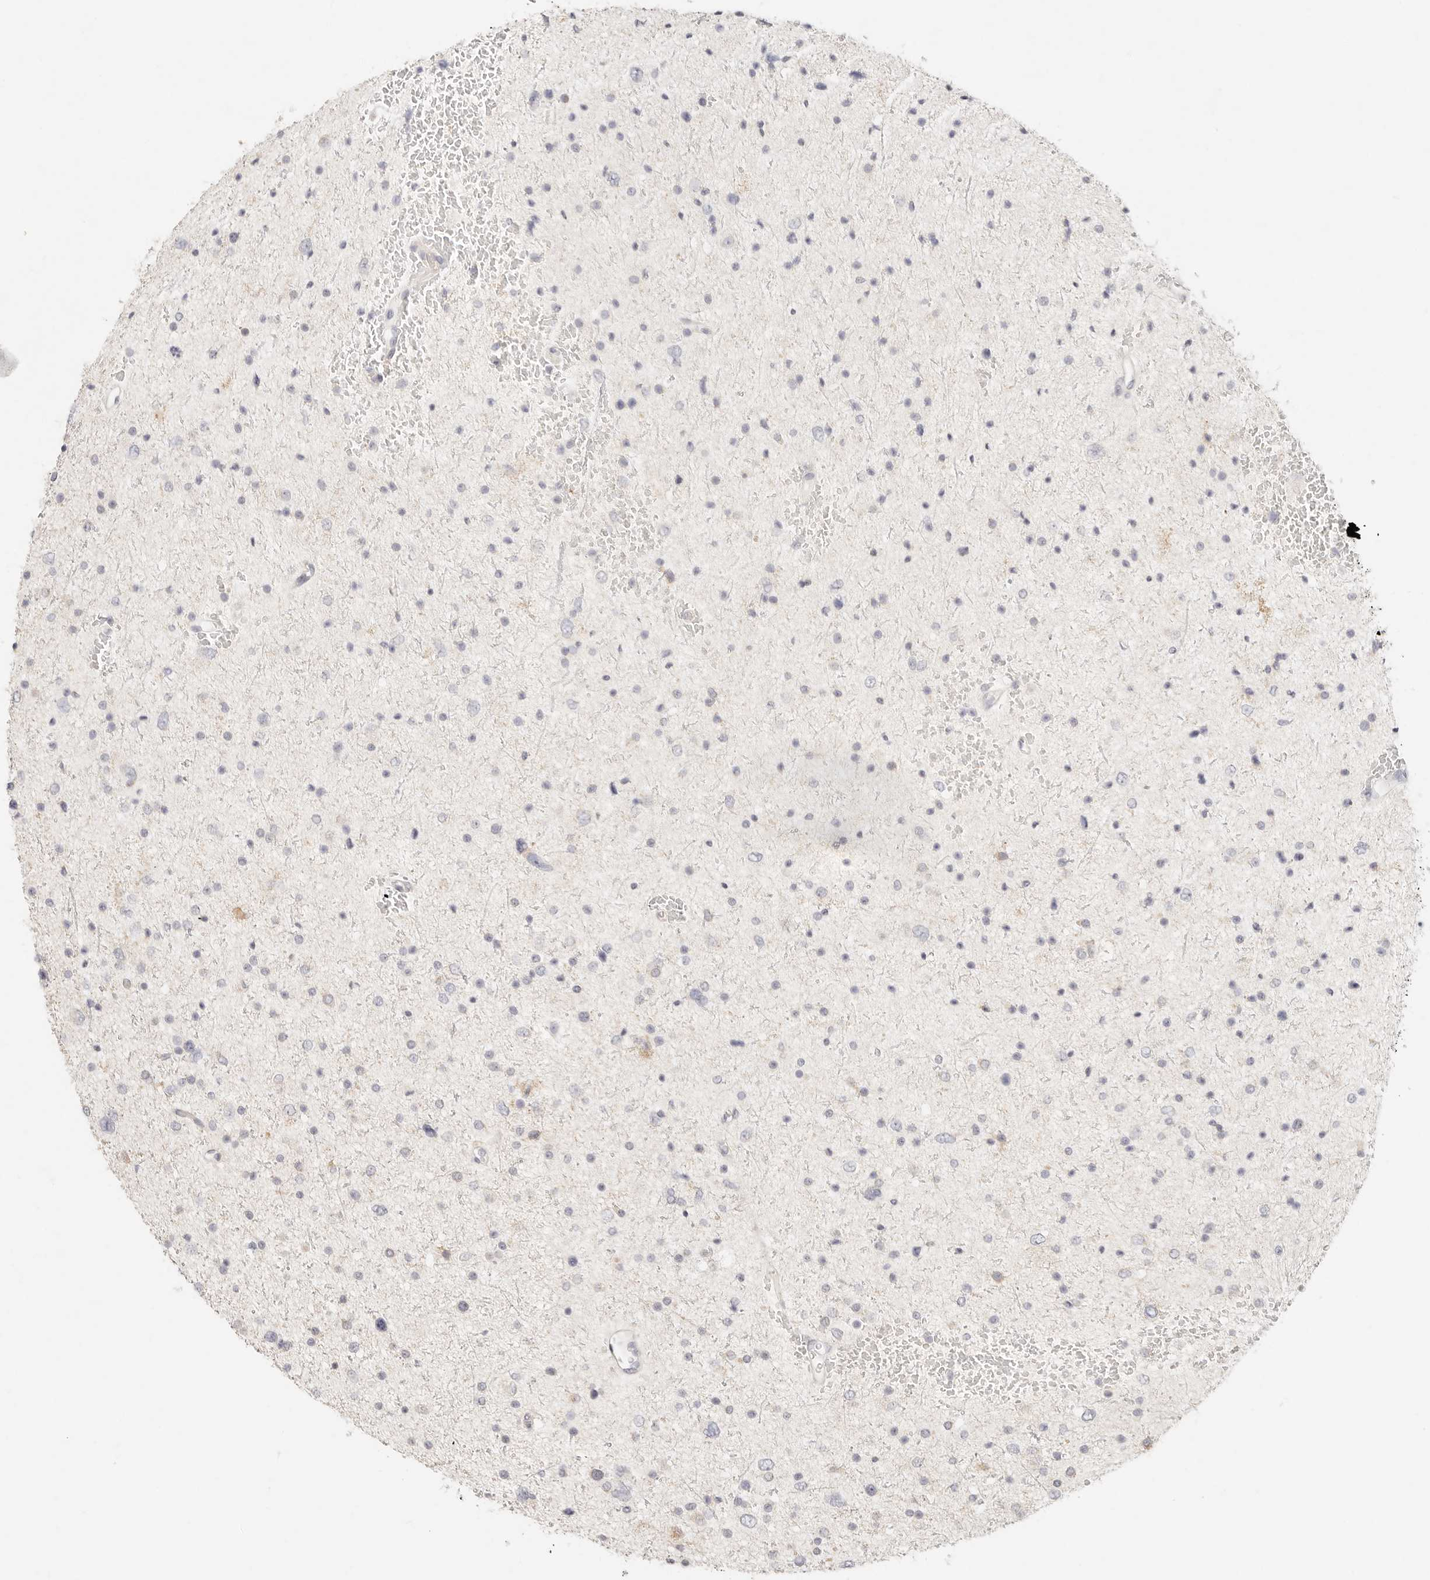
{"staining": {"intensity": "negative", "quantity": "none", "location": "none"}, "tissue": "glioma", "cell_type": "Tumor cells", "image_type": "cancer", "snomed": [{"axis": "morphology", "description": "Glioma, malignant, Low grade"}, {"axis": "topography", "description": "Brain"}], "caption": "This is an immunohistochemistry image of glioma. There is no staining in tumor cells.", "gene": "GPR156", "patient": {"sex": "female", "age": 37}}